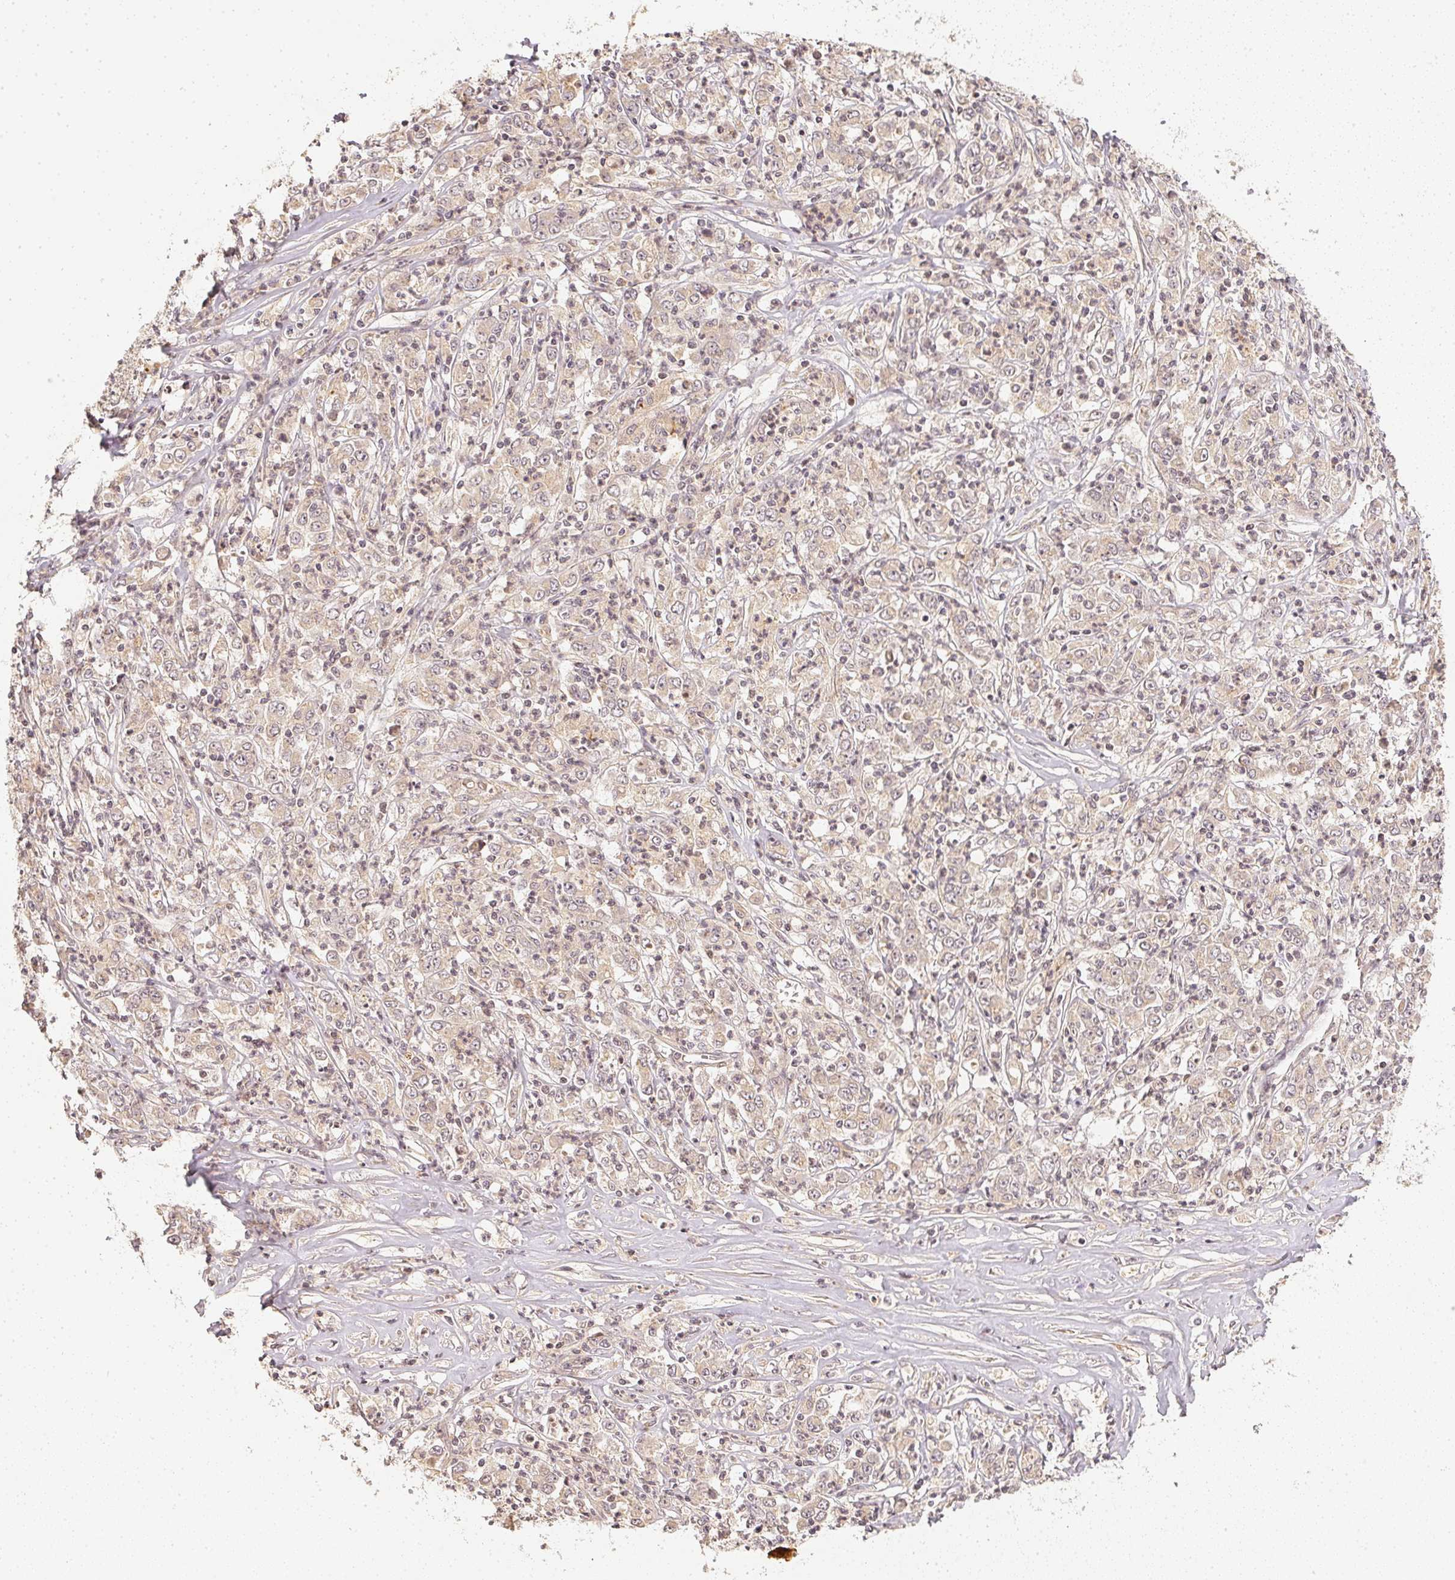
{"staining": {"intensity": "negative", "quantity": "none", "location": "none"}, "tissue": "stomach cancer", "cell_type": "Tumor cells", "image_type": "cancer", "snomed": [{"axis": "morphology", "description": "Adenocarcinoma, NOS"}, {"axis": "topography", "description": "Stomach, lower"}], "caption": "Tumor cells show no significant expression in stomach adenocarcinoma.", "gene": "SERPINE1", "patient": {"sex": "female", "age": 71}}